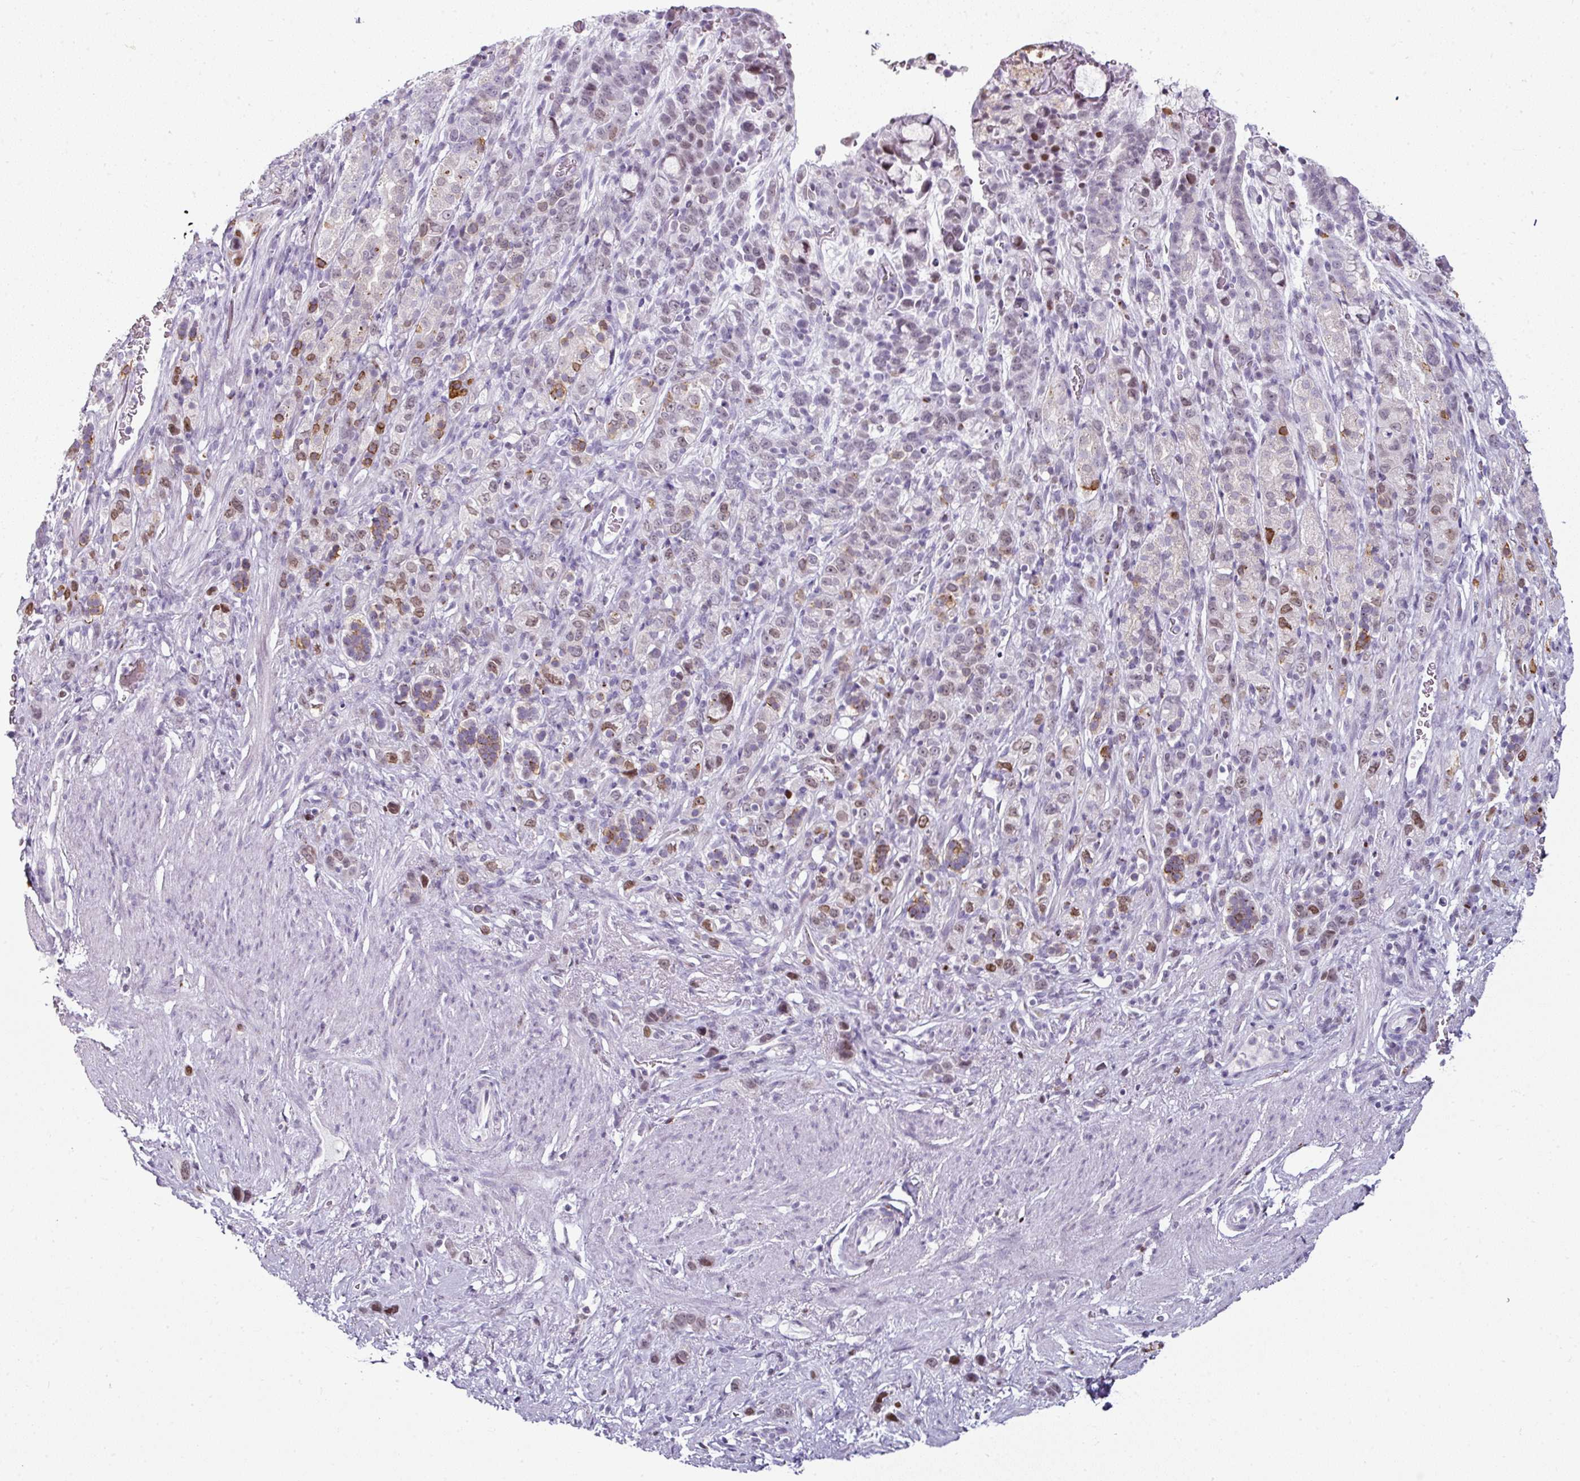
{"staining": {"intensity": "moderate", "quantity": "<25%", "location": "cytoplasmic/membranous"}, "tissue": "stomach cancer", "cell_type": "Tumor cells", "image_type": "cancer", "snomed": [{"axis": "morphology", "description": "Adenocarcinoma, NOS"}, {"axis": "topography", "description": "Stomach"}], "caption": "Human stomach cancer (adenocarcinoma) stained with a protein marker demonstrates moderate staining in tumor cells.", "gene": "SYT8", "patient": {"sex": "female", "age": 65}}